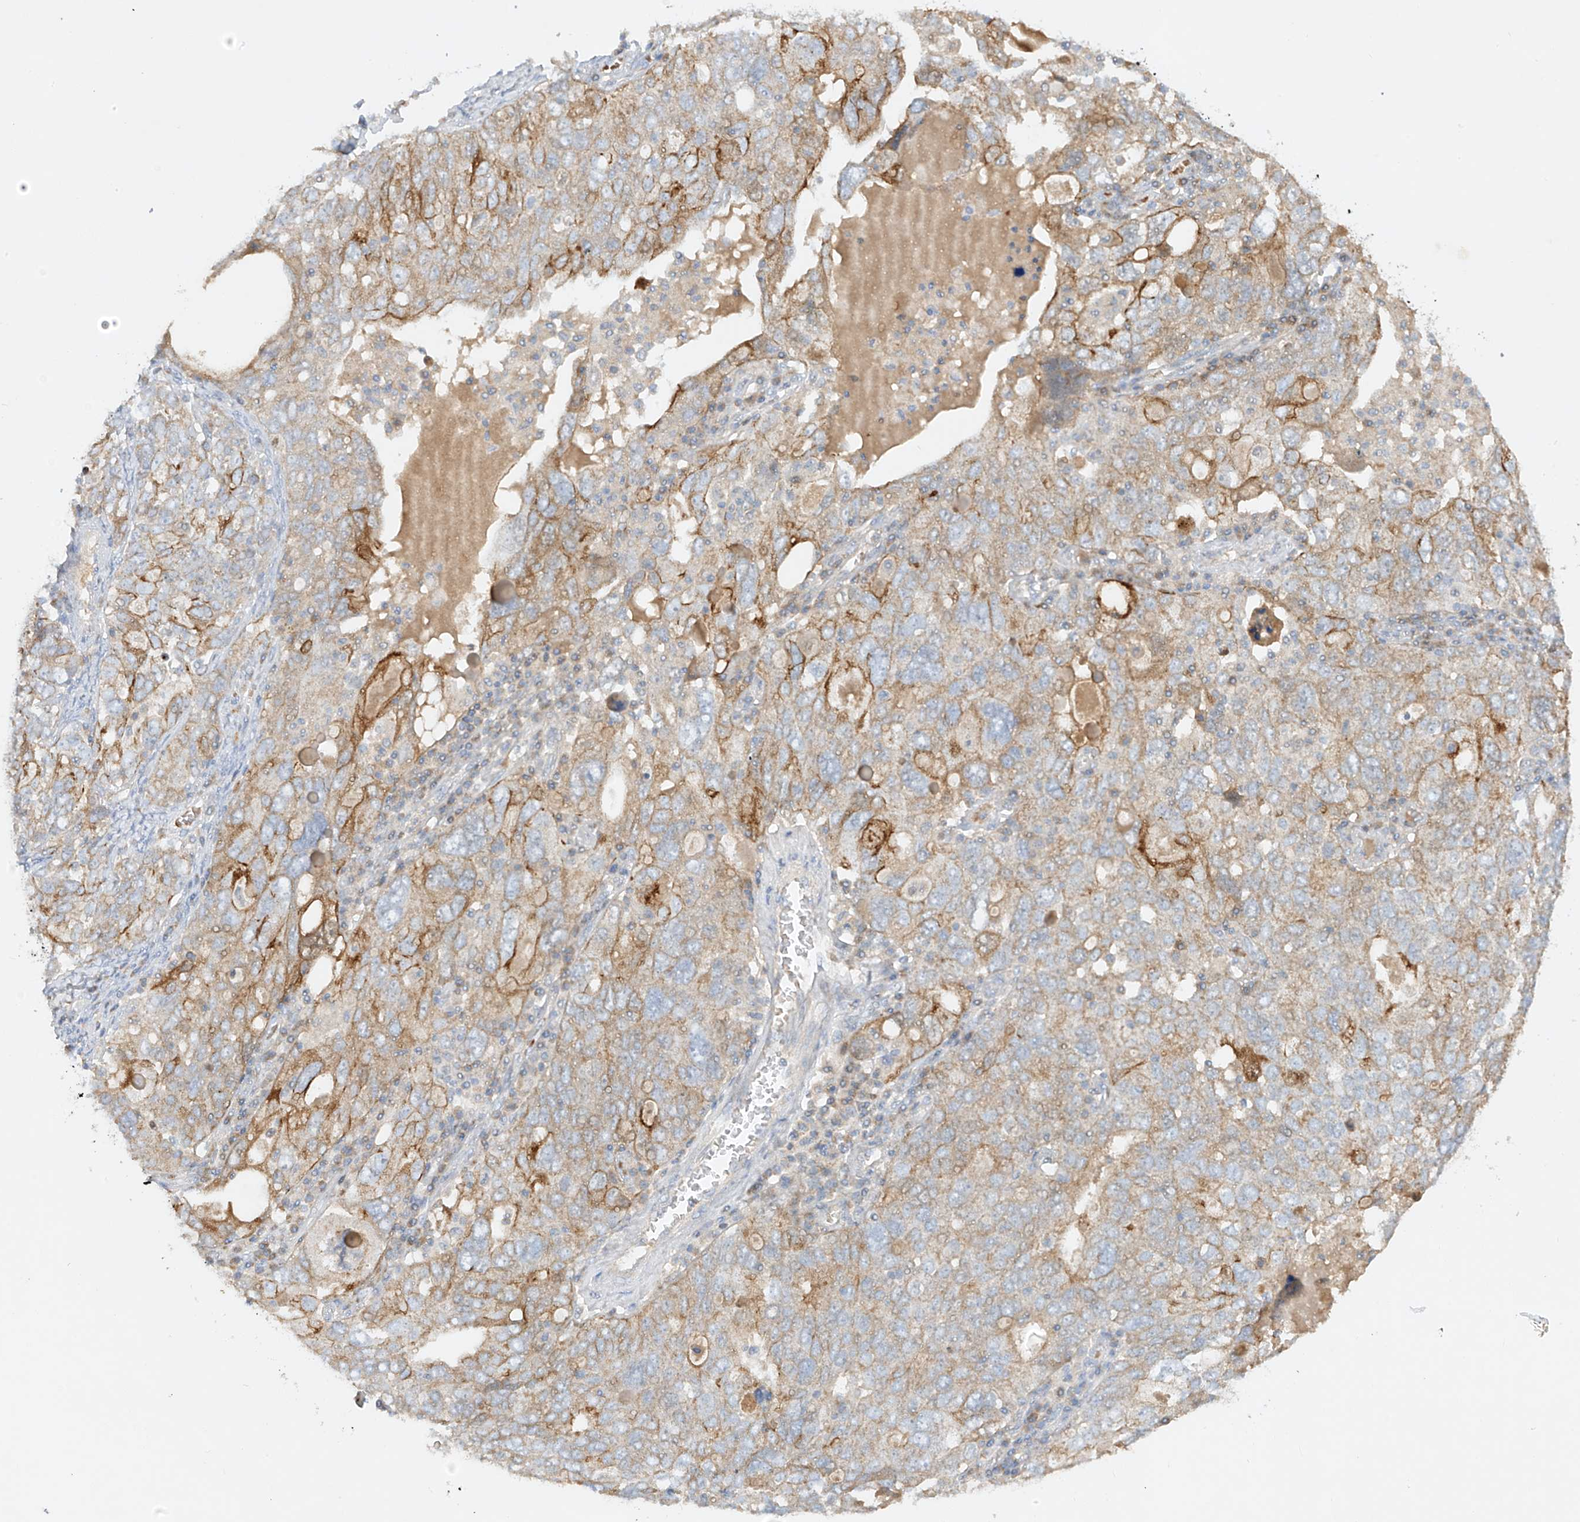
{"staining": {"intensity": "weak", "quantity": "25%-75%", "location": "cytoplasmic/membranous"}, "tissue": "ovarian cancer", "cell_type": "Tumor cells", "image_type": "cancer", "snomed": [{"axis": "morphology", "description": "Carcinoma, endometroid"}, {"axis": "topography", "description": "Ovary"}], "caption": "IHC (DAB) staining of human ovarian endometroid carcinoma reveals weak cytoplasmic/membranous protein positivity in about 25%-75% of tumor cells.", "gene": "KPNA7", "patient": {"sex": "female", "age": 62}}